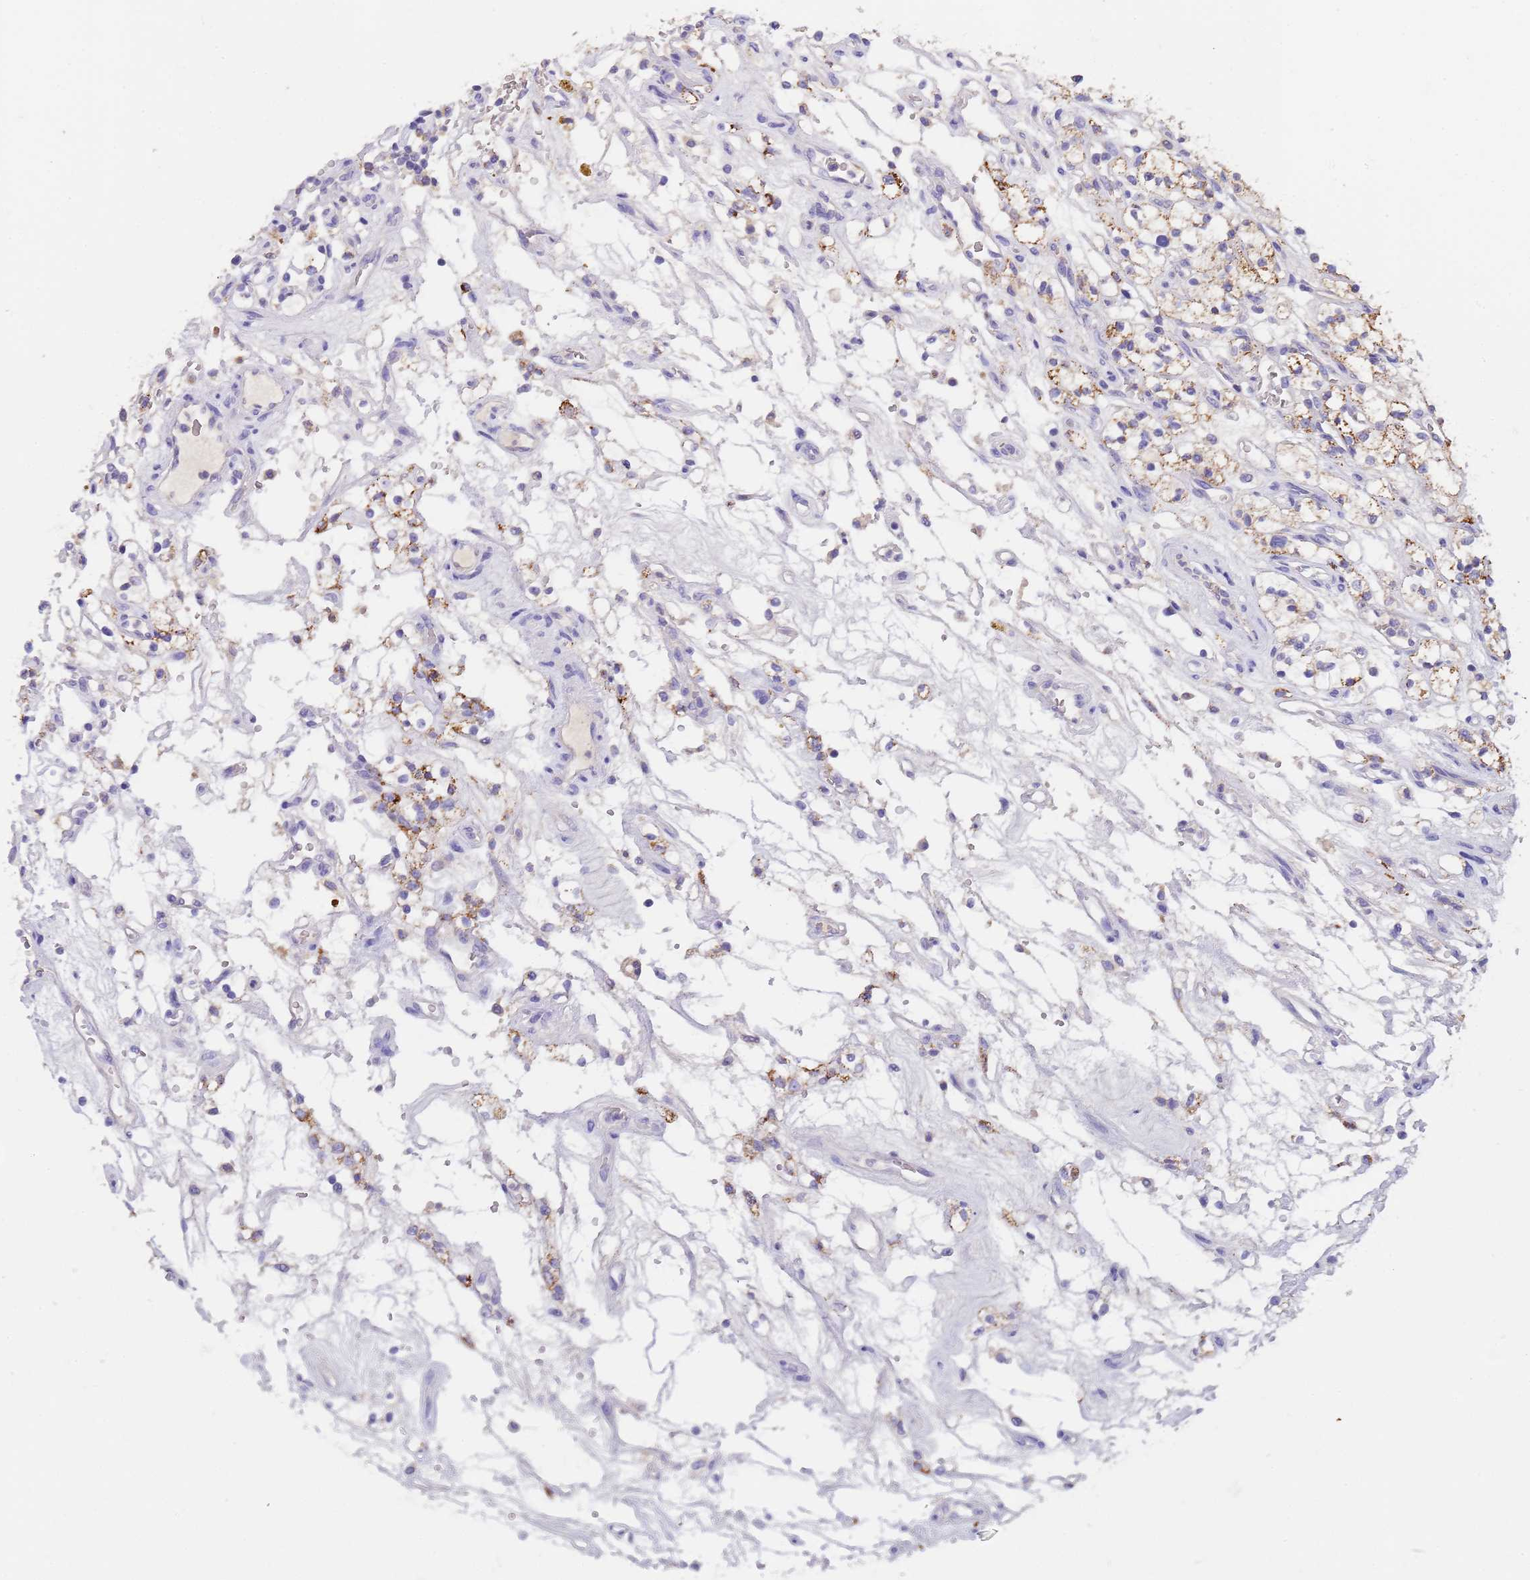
{"staining": {"intensity": "moderate", "quantity": "<25%", "location": "cytoplasmic/membranous"}, "tissue": "renal cancer", "cell_type": "Tumor cells", "image_type": "cancer", "snomed": [{"axis": "morphology", "description": "Adenocarcinoma, NOS"}, {"axis": "topography", "description": "Kidney"}], "caption": "A photomicrograph of renal cancer (adenocarcinoma) stained for a protein reveals moderate cytoplasmic/membranous brown staining in tumor cells.", "gene": "SLC24A3", "patient": {"sex": "female", "age": 69}}